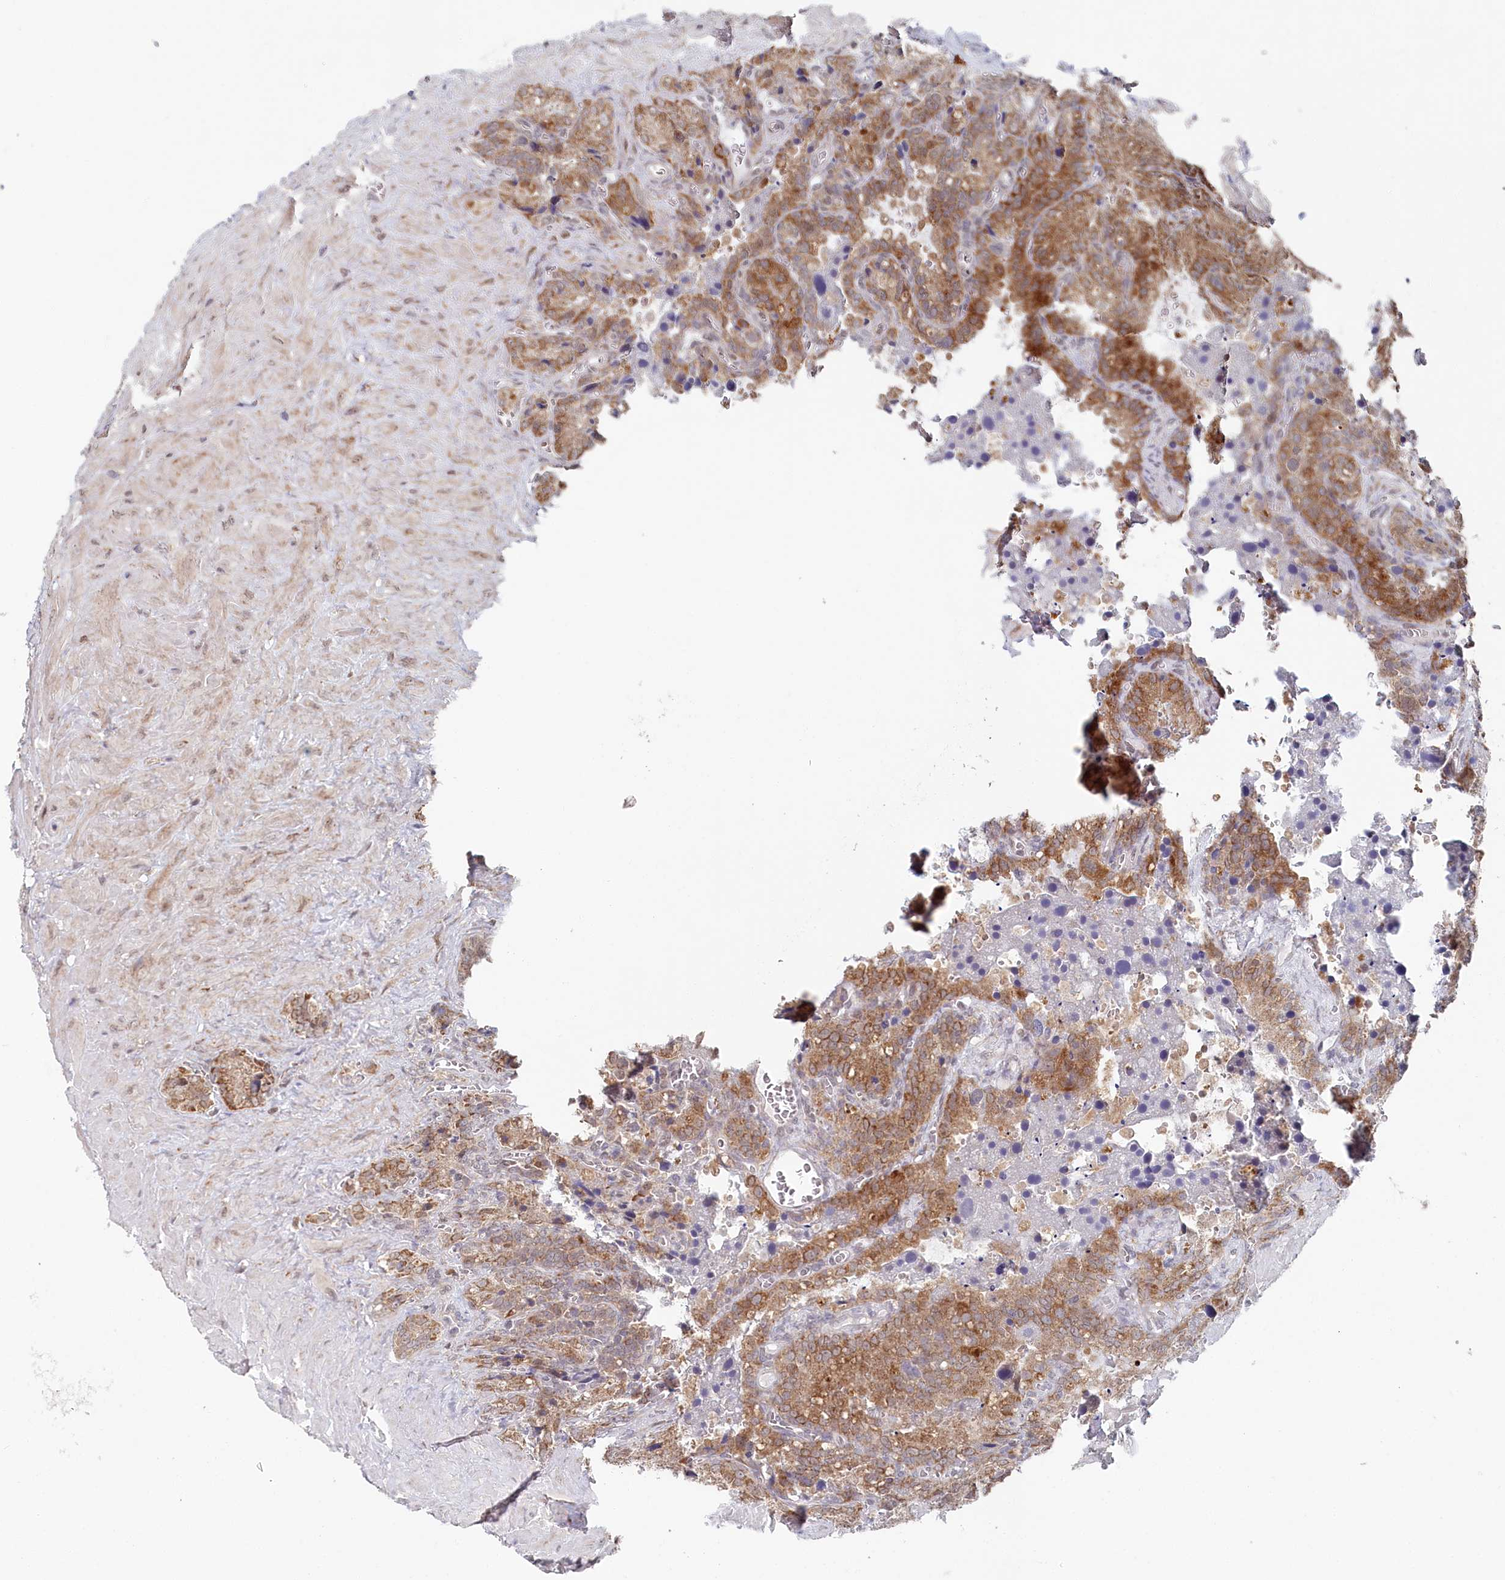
{"staining": {"intensity": "moderate", "quantity": "25%-75%", "location": "cytoplasmic/membranous"}, "tissue": "seminal vesicle", "cell_type": "Glandular cells", "image_type": "normal", "snomed": [{"axis": "morphology", "description": "Normal tissue, NOS"}, {"axis": "topography", "description": "Seminal veicle"}], "caption": "Immunohistochemical staining of benign seminal vesicle shows 25%-75% levels of moderate cytoplasmic/membranous protein staining in about 25%-75% of glandular cells.", "gene": "WAPL", "patient": {"sex": "male", "age": 62}}